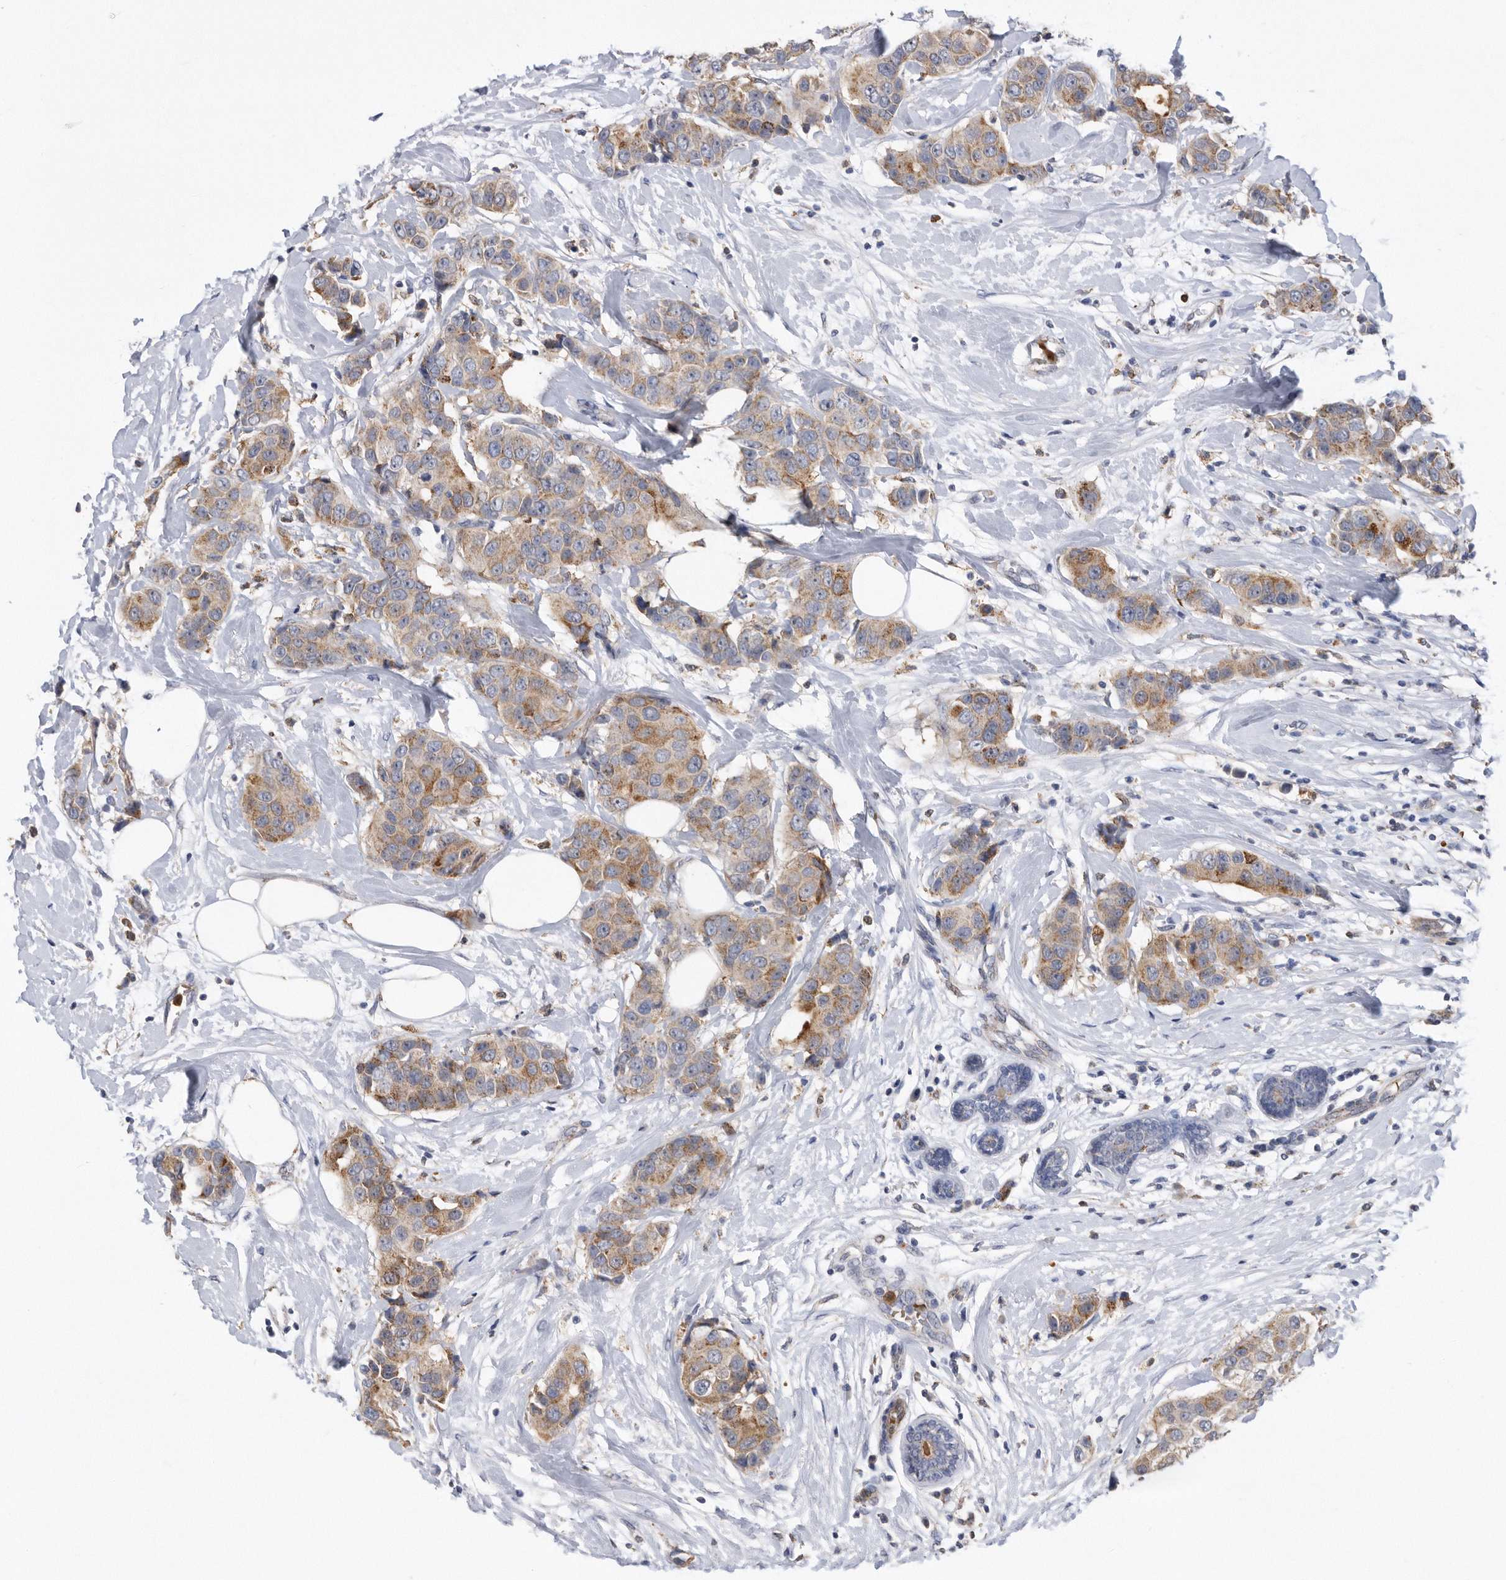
{"staining": {"intensity": "moderate", "quantity": ">75%", "location": "cytoplasmic/membranous"}, "tissue": "breast cancer", "cell_type": "Tumor cells", "image_type": "cancer", "snomed": [{"axis": "morphology", "description": "Normal tissue, NOS"}, {"axis": "morphology", "description": "Duct carcinoma"}, {"axis": "topography", "description": "Breast"}], "caption": "High-power microscopy captured an IHC histopathology image of infiltrating ductal carcinoma (breast), revealing moderate cytoplasmic/membranous staining in about >75% of tumor cells.", "gene": "CRISPLD2", "patient": {"sex": "female", "age": 39}}